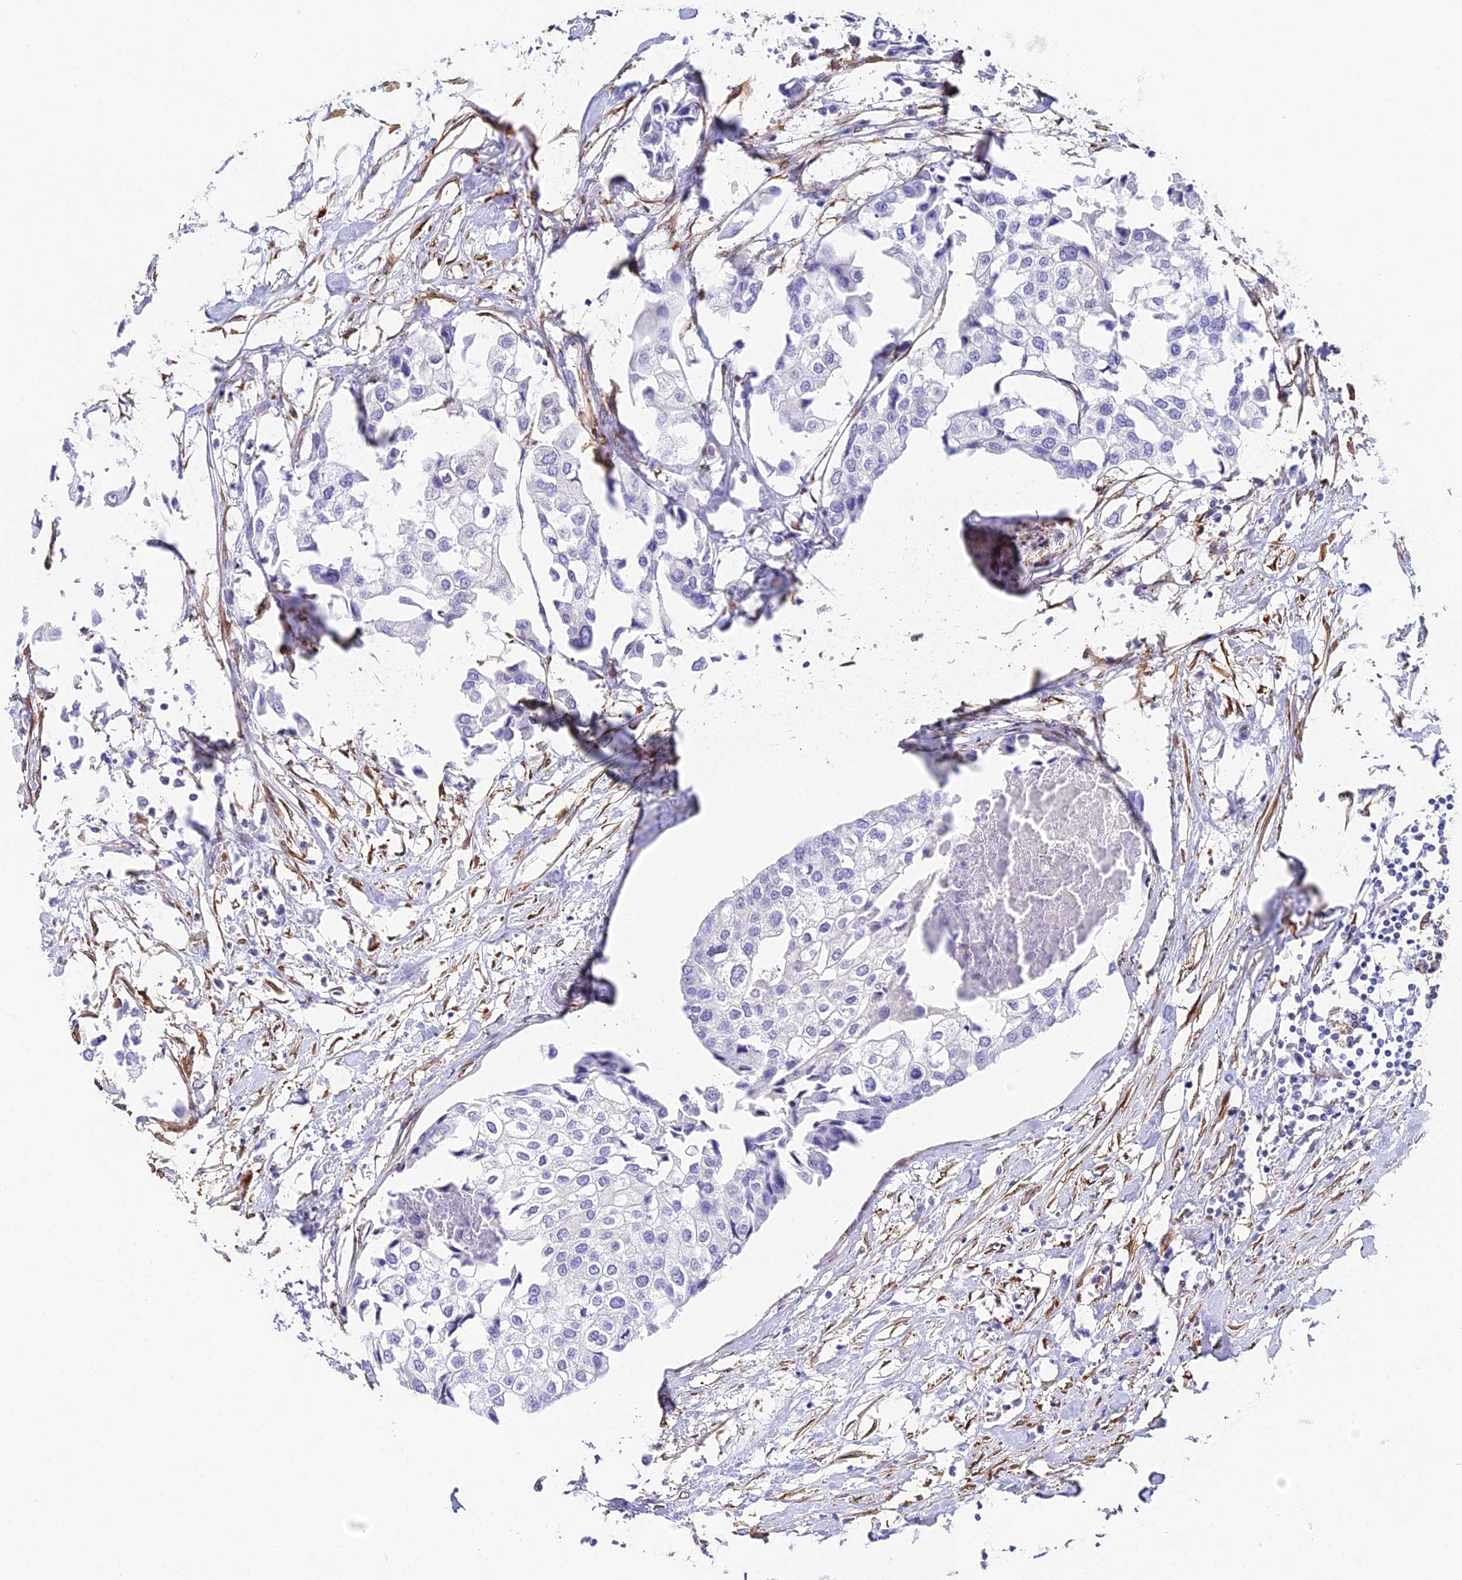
{"staining": {"intensity": "negative", "quantity": "none", "location": "none"}, "tissue": "urothelial cancer", "cell_type": "Tumor cells", "image_type": "cancer", "snomed": [{"axis": "morphology", "description": "Urothelial carcinoma, High grade"}, {"axis": "topography", "description": "Urinary bladder"}], "caption": "An immunohistochemistry image of urothelial cancer is shown. There is no staining in tumor cells of urothelial cancer. (DAB (3,3'-diaminobenzidine) immunohistochemistry visualized using brightfield microscopy, high magnification).", "gene": "MXRA7", "patient": {"sex": "male", "age": 64}}